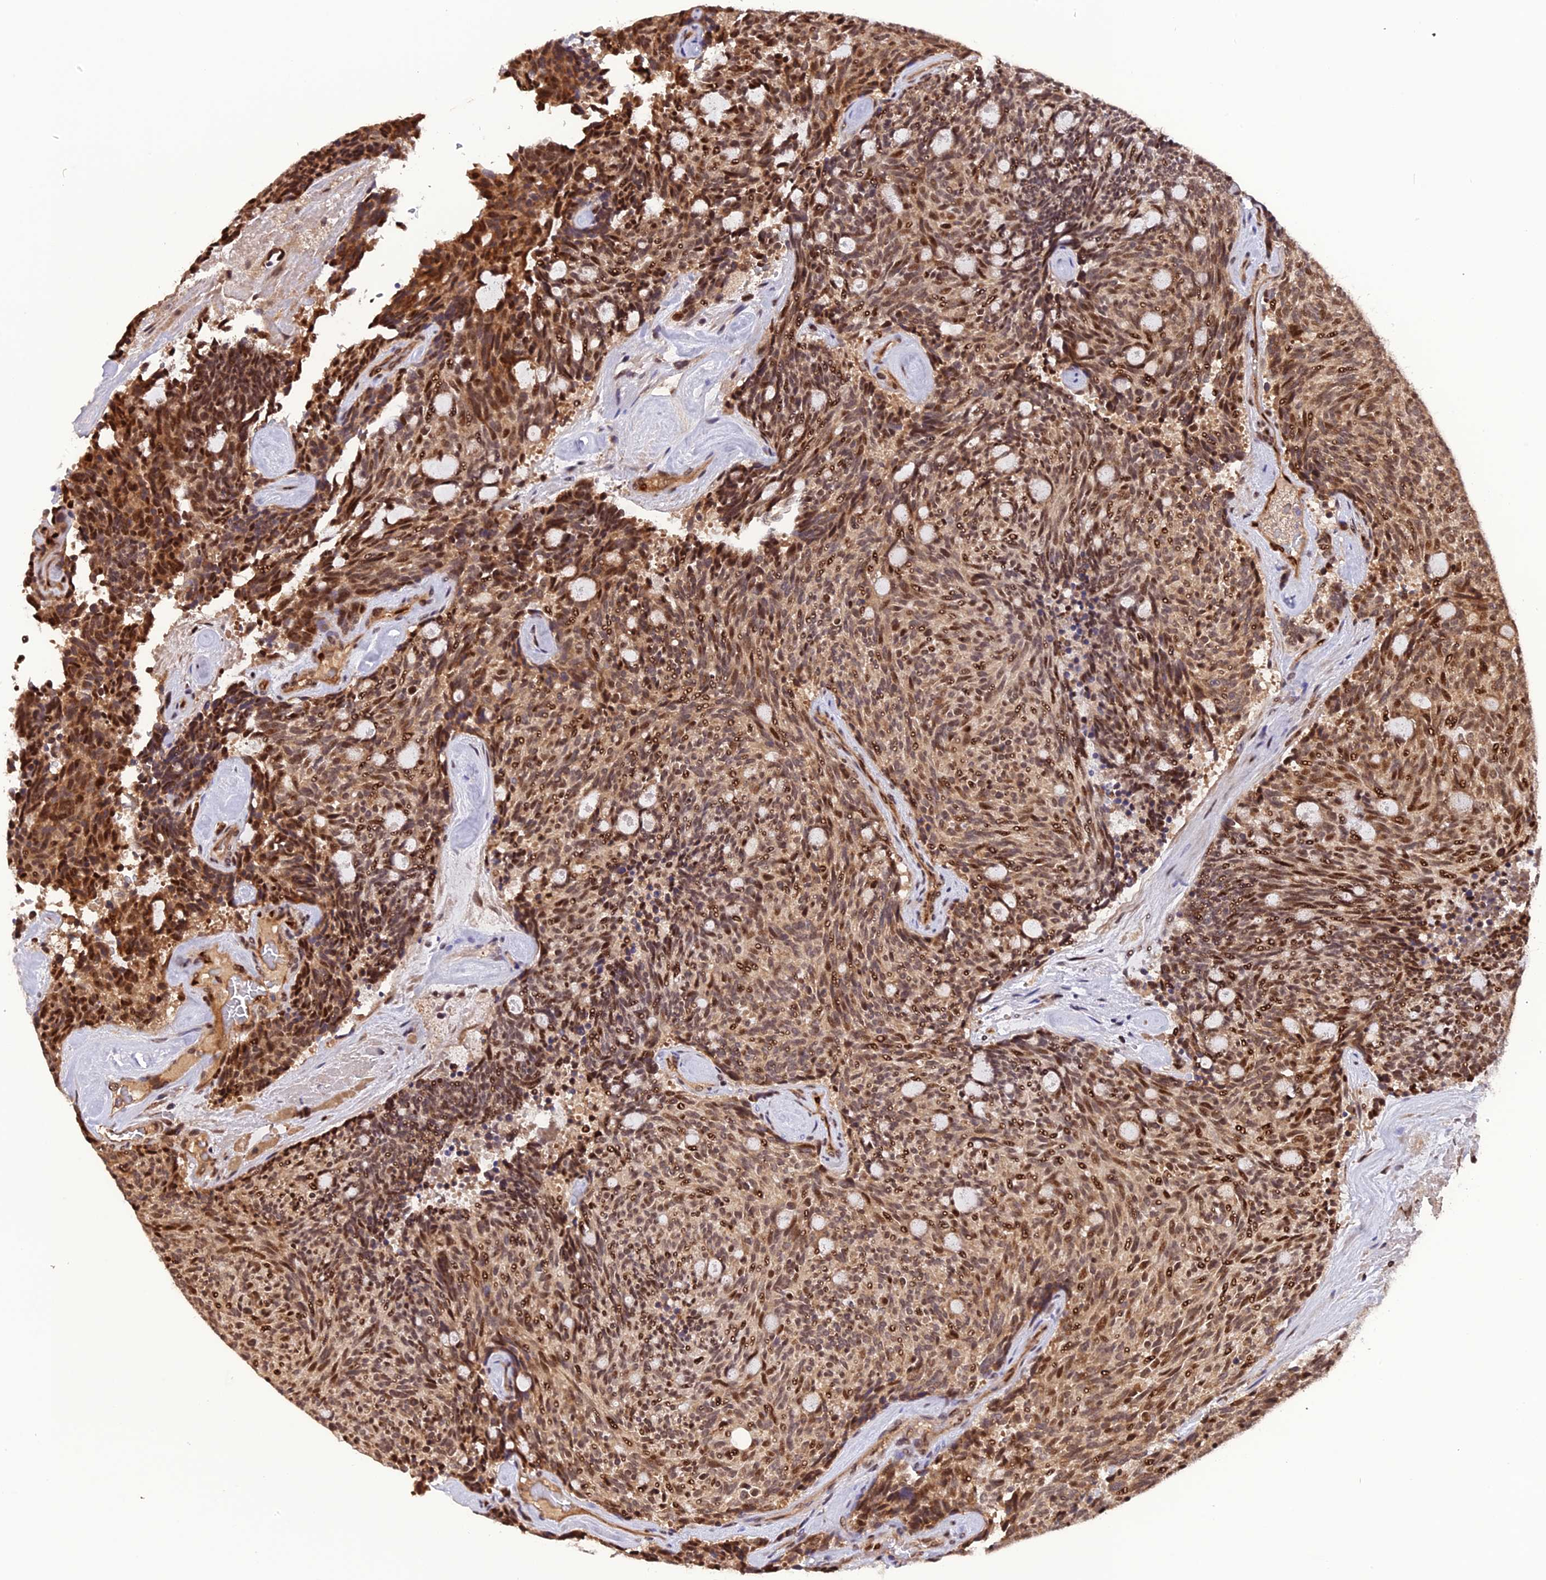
{"staining": {"intensity": "moderate", "quantity": ">75%", "location": "nuclear"}, "tissue": "carcinoid", "cell_type": "Tumor cells", "image_type": "cancer", "snomed": [{"axis": "morphology", "description": "Carcinoid, malignant, NOS"}, {"axis": "topography", "description": "Pancreas"}], "caption": "Immunohistochemistry staining of carcinoid, which shows medium levels of moderate nuclear expression in approximately >75% of tumor cells indicating moderate nuclear protein positivity. The staining was performed using DAB (brown) for protein detection and nuclei were counterstained in hematoxylin (blue).", "gene": "MICALL1", "patient": {"sex": "female", "age": 54}}